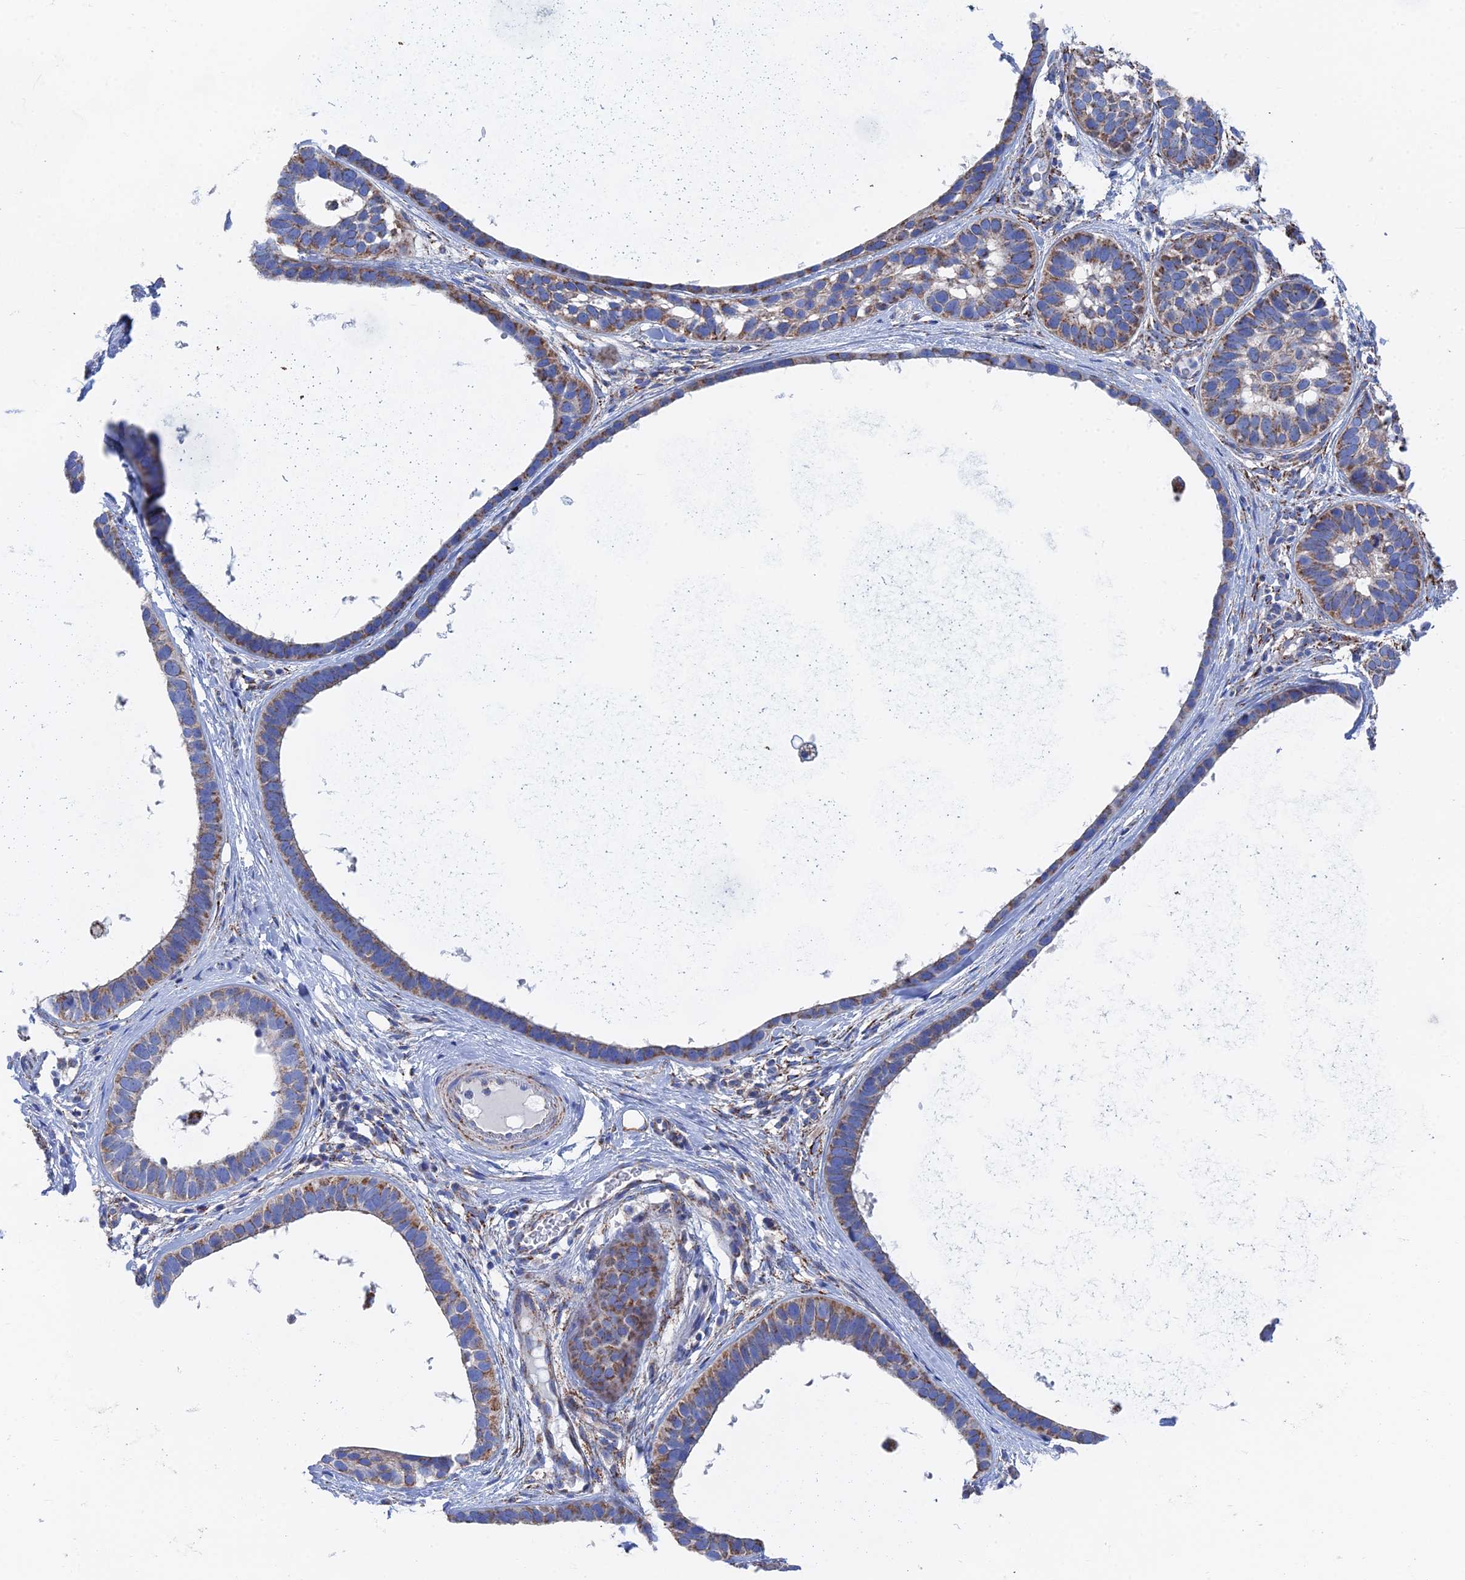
{"staining": {"intensity": "moderate", "quantity": "25%-75%", "location": "cytoplasmic/membranous"}, "tissue": "skin cancer", "cell_type": "Tumor cells", "image_type": "cancer", "snomed": [{"axis": "morphology", "description": "Basal cell carcinoma"}, {"axis": "topography", "description": "Skin"}], "caption": "Skin basal cell carcinoma was stained to show a protein in brown. There is medium levels of moderate cytoplasmic/membranous expression in about 25%-75% of tumor cells. The staining is performed using DAB (3,3'-diaminobenzidine) brown chromogen to label protein expression. The nuclei are counter-stained blue using hematoxylin.", "gene": "IFT80", "patient": {"sex": "male", "age": 62}}